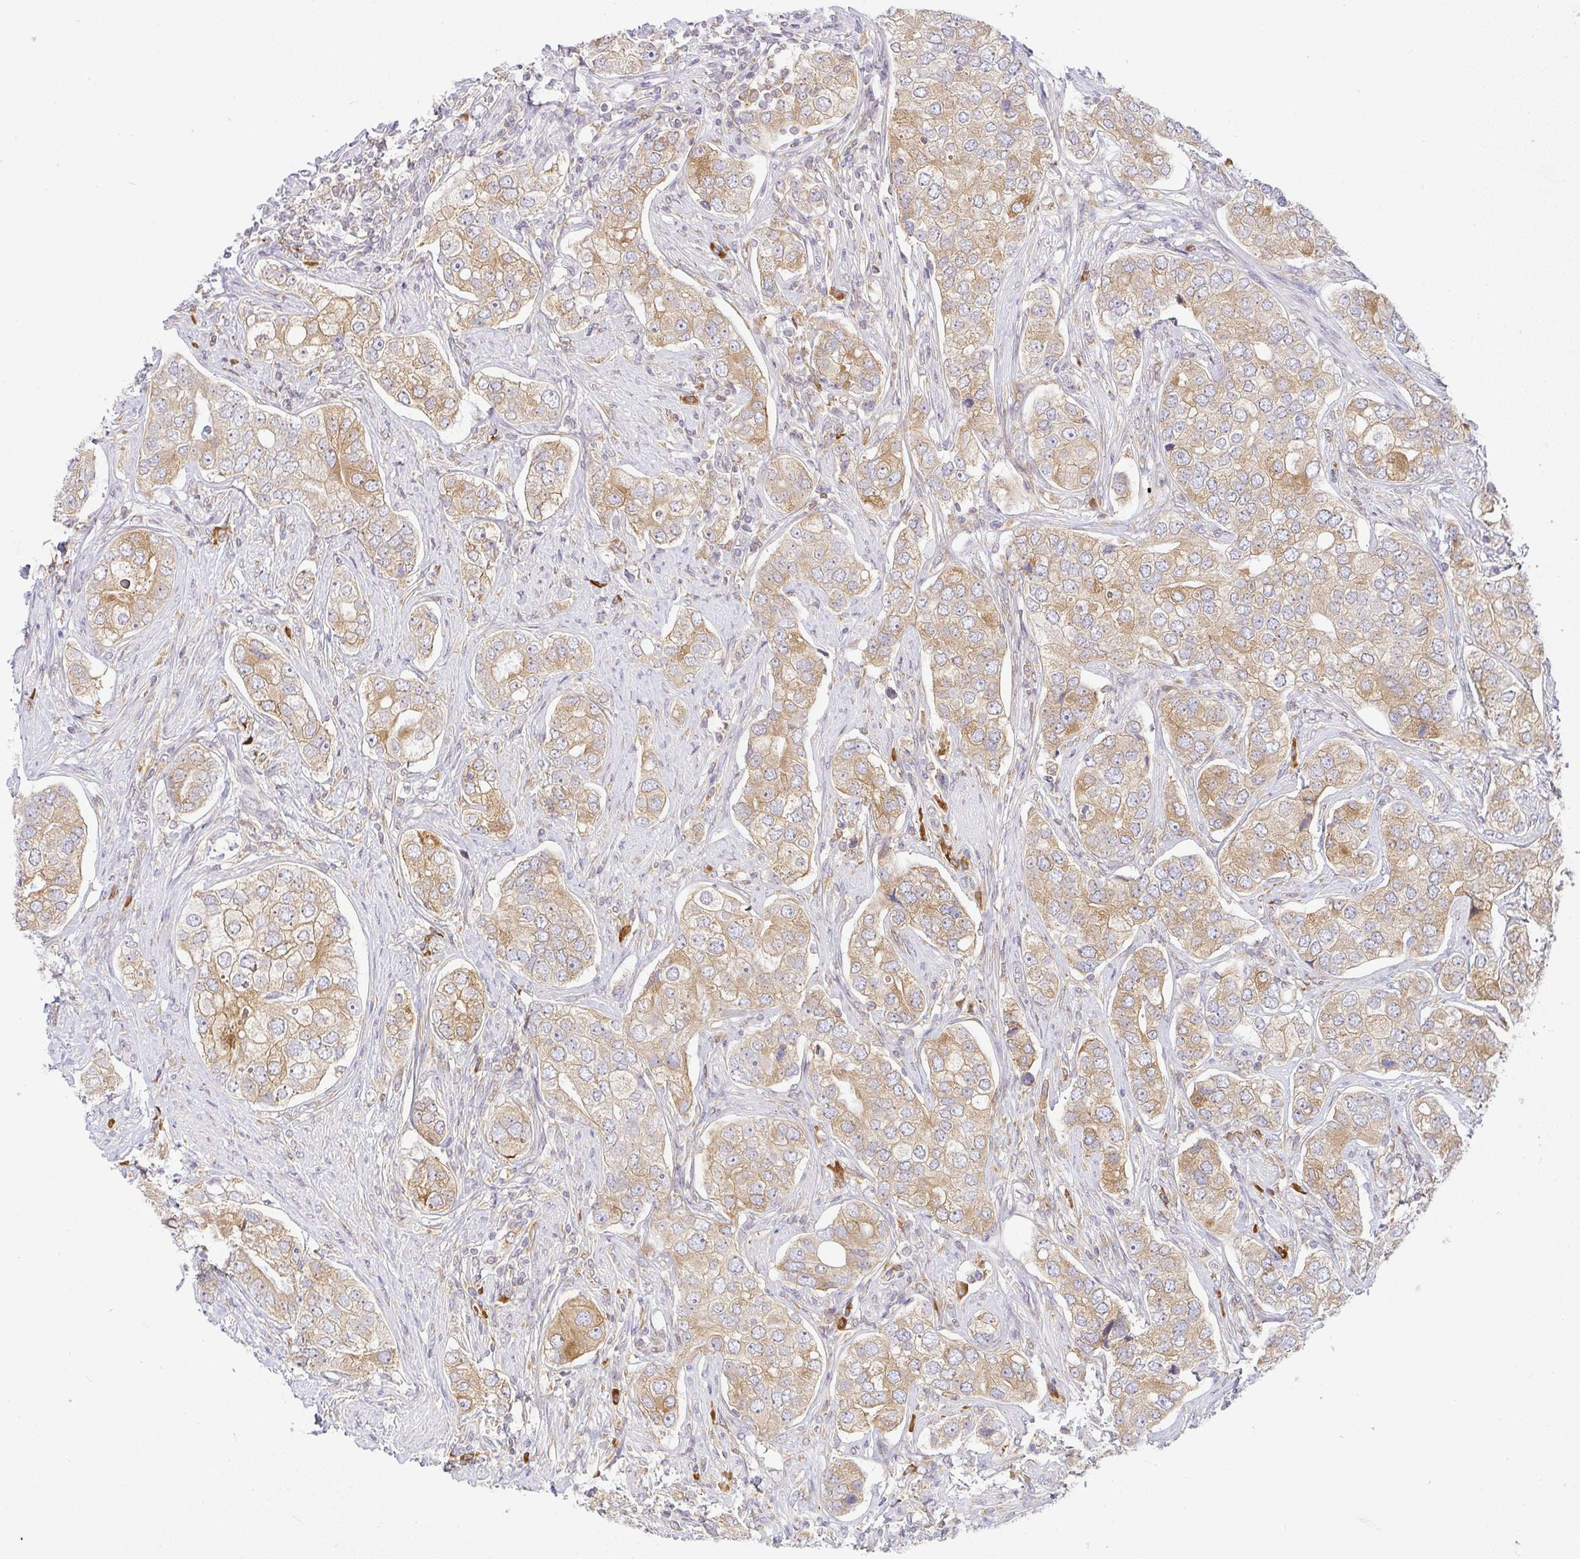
{"staining": {"intensity": "moderate", "quantity": "25%-75%", "location": "cytoplasmic/membranous"}, "tissue": "prostate cancer", "cell_type": "Tumor cells", "image_type": "cancer", "snomed": [{"axis": "morphology", "description": "Adenocarcinoma, High grade"}, {"axis": "topography", "description": "Prostate"}], "caption": "Human prostate cancer (adenocarcinoma (high-grade)) stained with a brown dye exhibits moderate cytoplasmic/membranous positive expression in about 25%-75% of tumor cells.", "gene": "DERL2", "patient": {"sex": "male", "age": 60}}